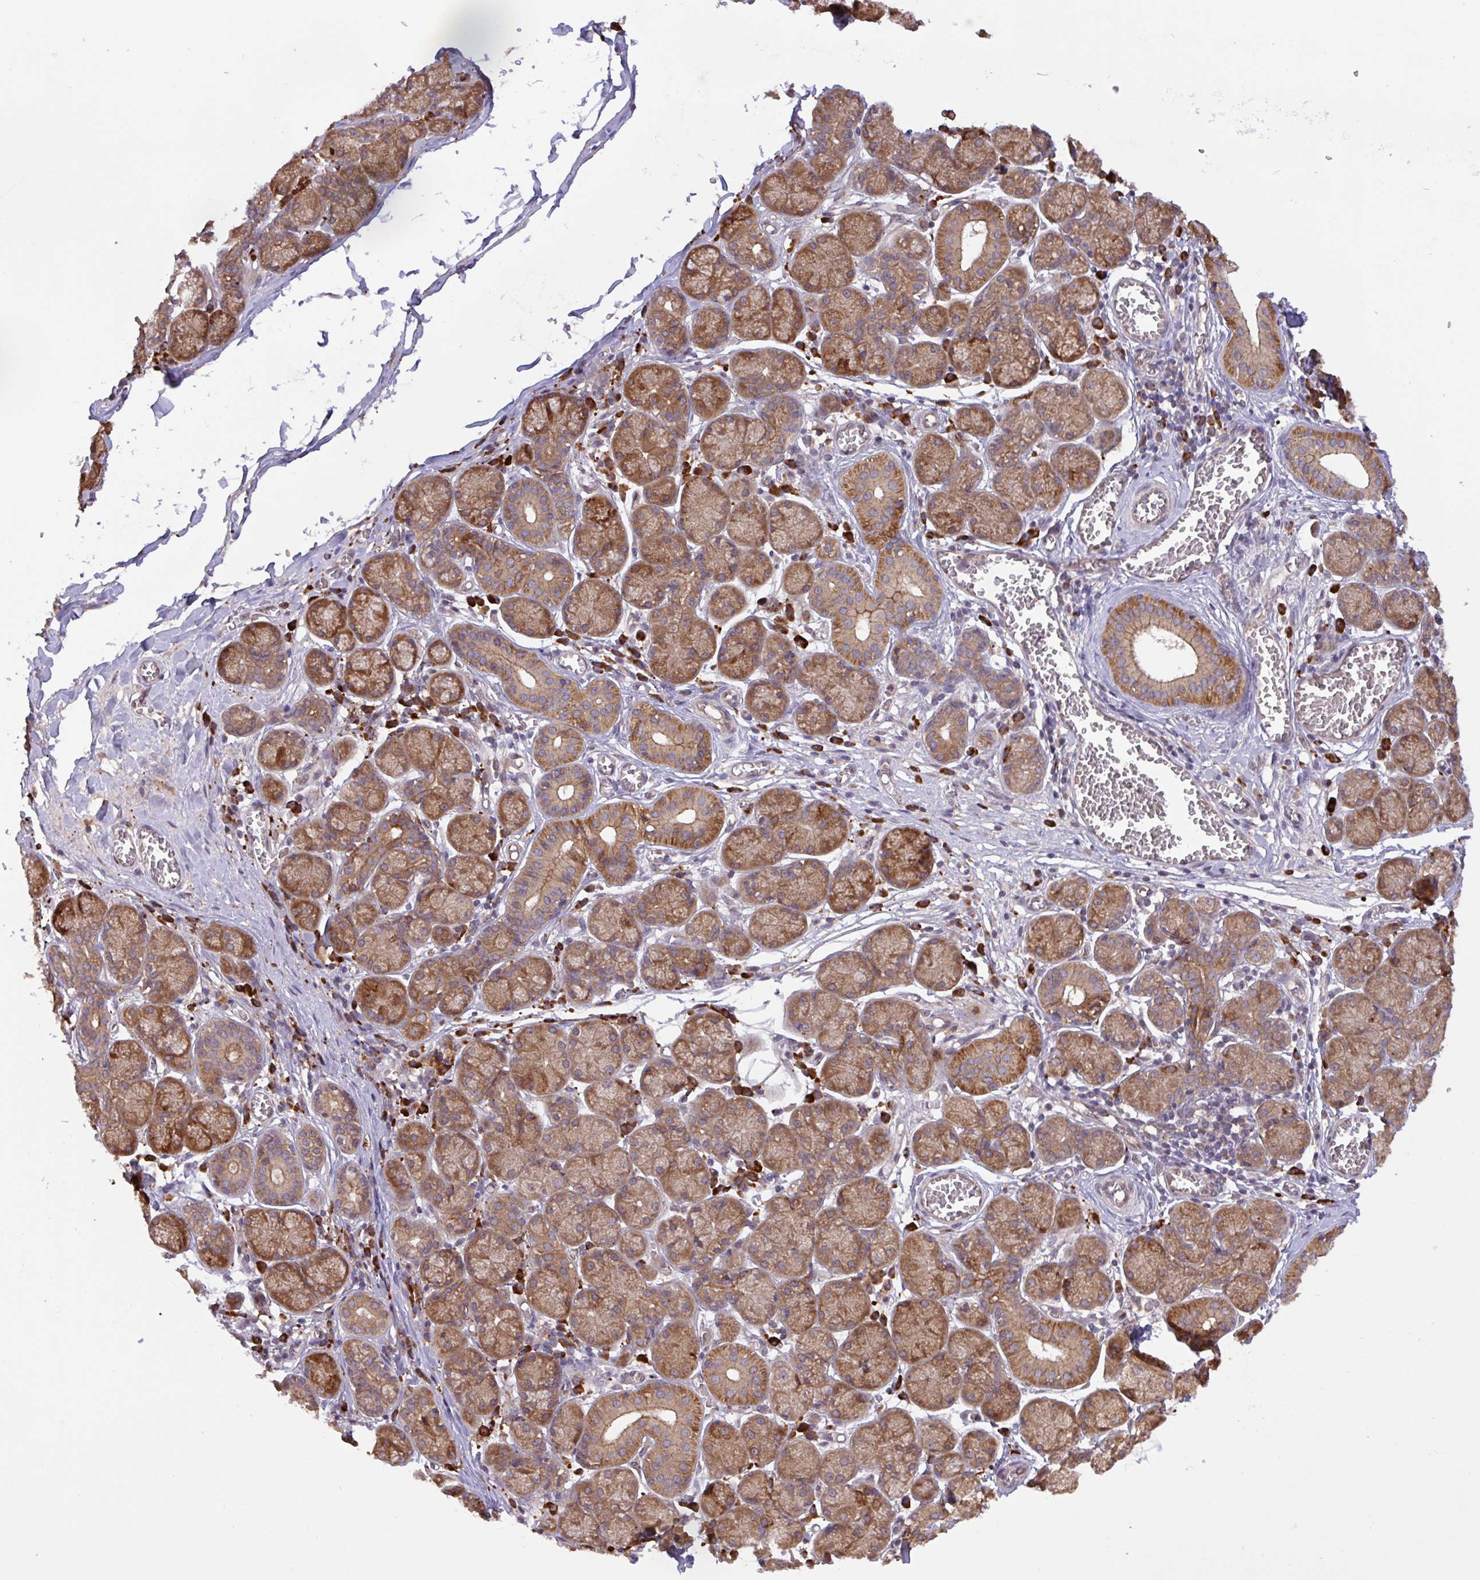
{"staining": {"intensity": "moderate", "quantity": ">75%", "location": "cytoplasmic/membranous"}, "tissue": "salivary gland", "cell_type": "Glandular cells", "image_type": "normal", "snomed": [{"axis": "morphology", "description": "Normal tissue, NOS"}, {"axis": "topography", "description": "Salivary gland"}], "caption": "Immunohistochemical staining of normal human salivary gland shows >75% levels of moderate cytoplasmic/membranous protein expression in about >75% of glandular cells.", "gene": "INTS10", "patient": {"sex": "female", "age": 24}}